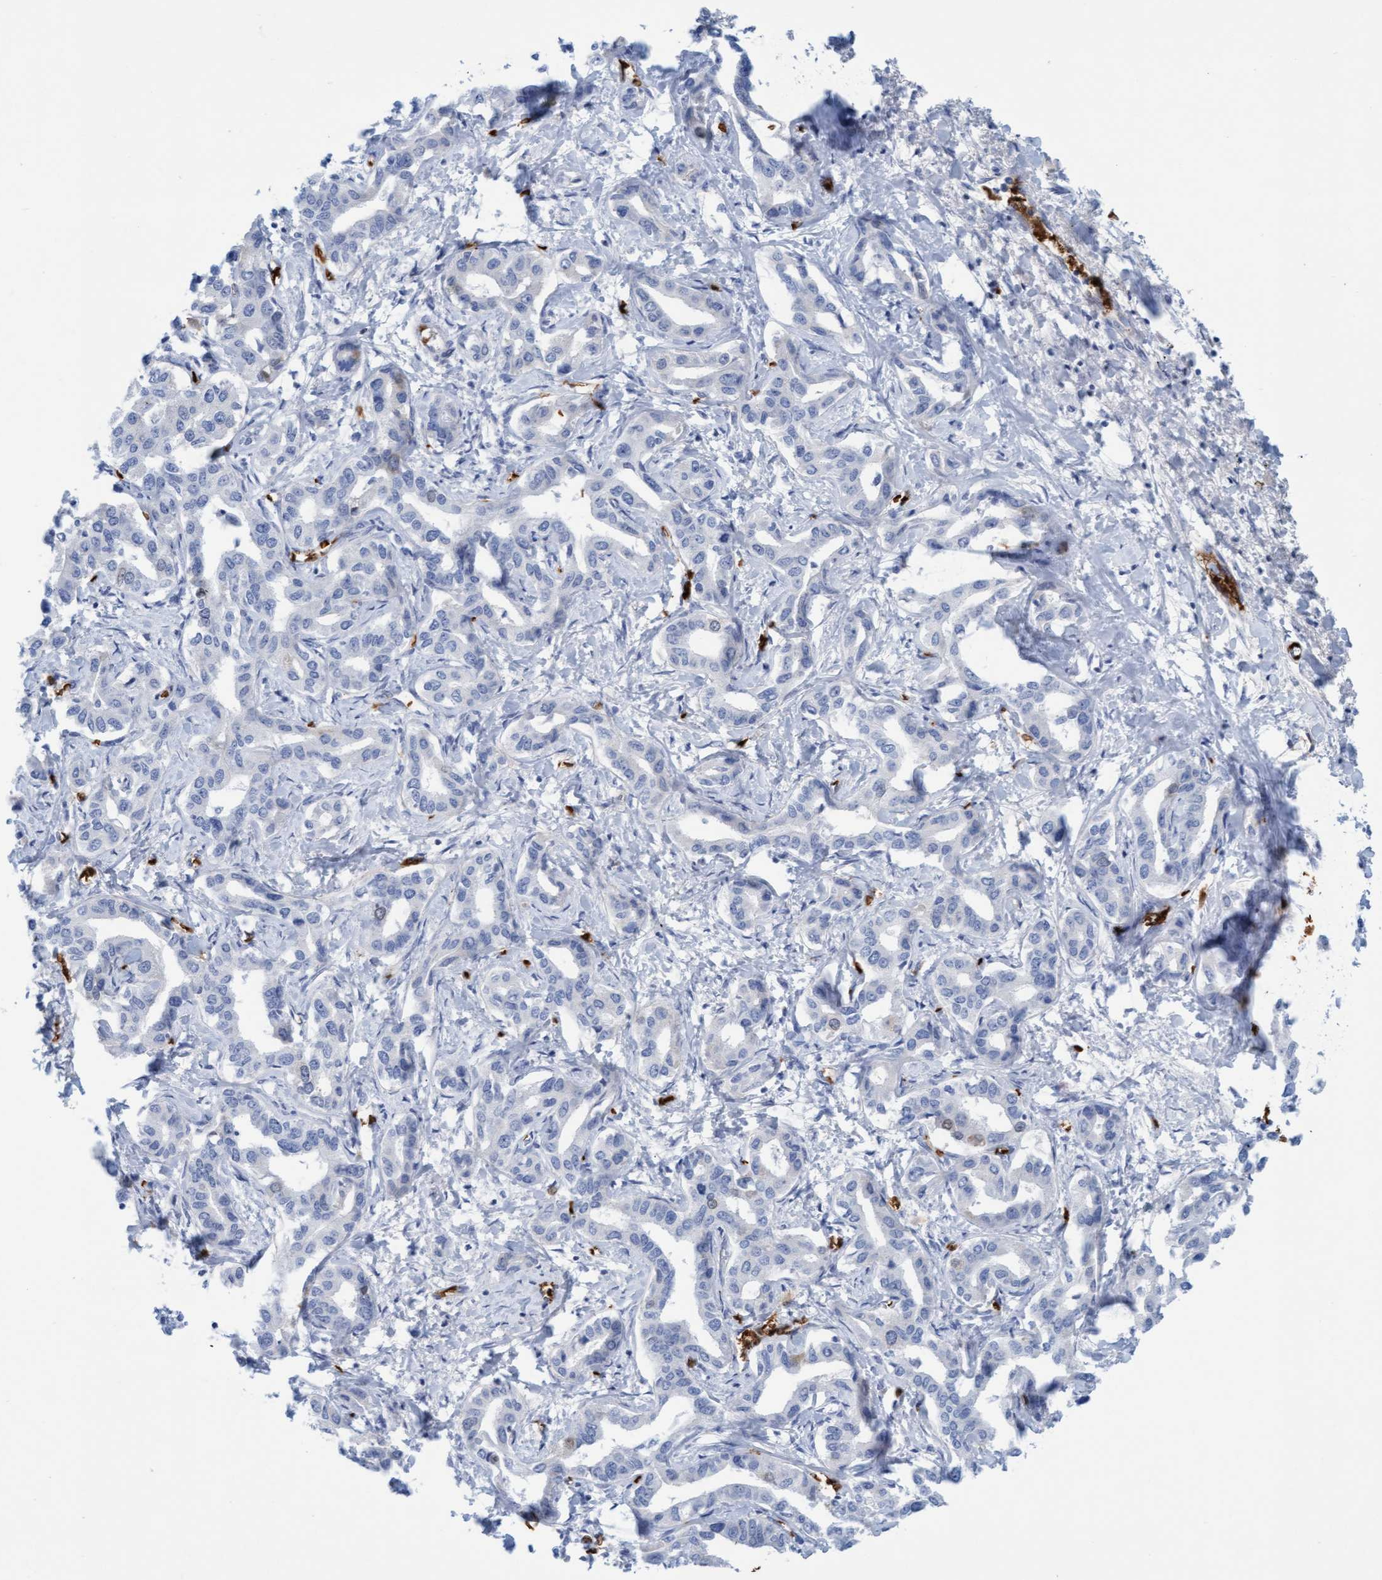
{"staining": {"intensity": "negative", "quantity": "none", "location": "none"}, "tissue": "liver cancer", "cell_type": "Tumor cells", "image_type": "cancer", "snomed": [{"axis": "morphology", "description": "Cholangiocarcinoma"}, {"axis": "topography", "description": "Liver"}], "caption": "IHC image of liver cholangiocarcinoma stained for a protein (brown), which displays no expression in tumor cells.", "gene": "P2RX5", "patient": {"sex": "male", "age": 59}}